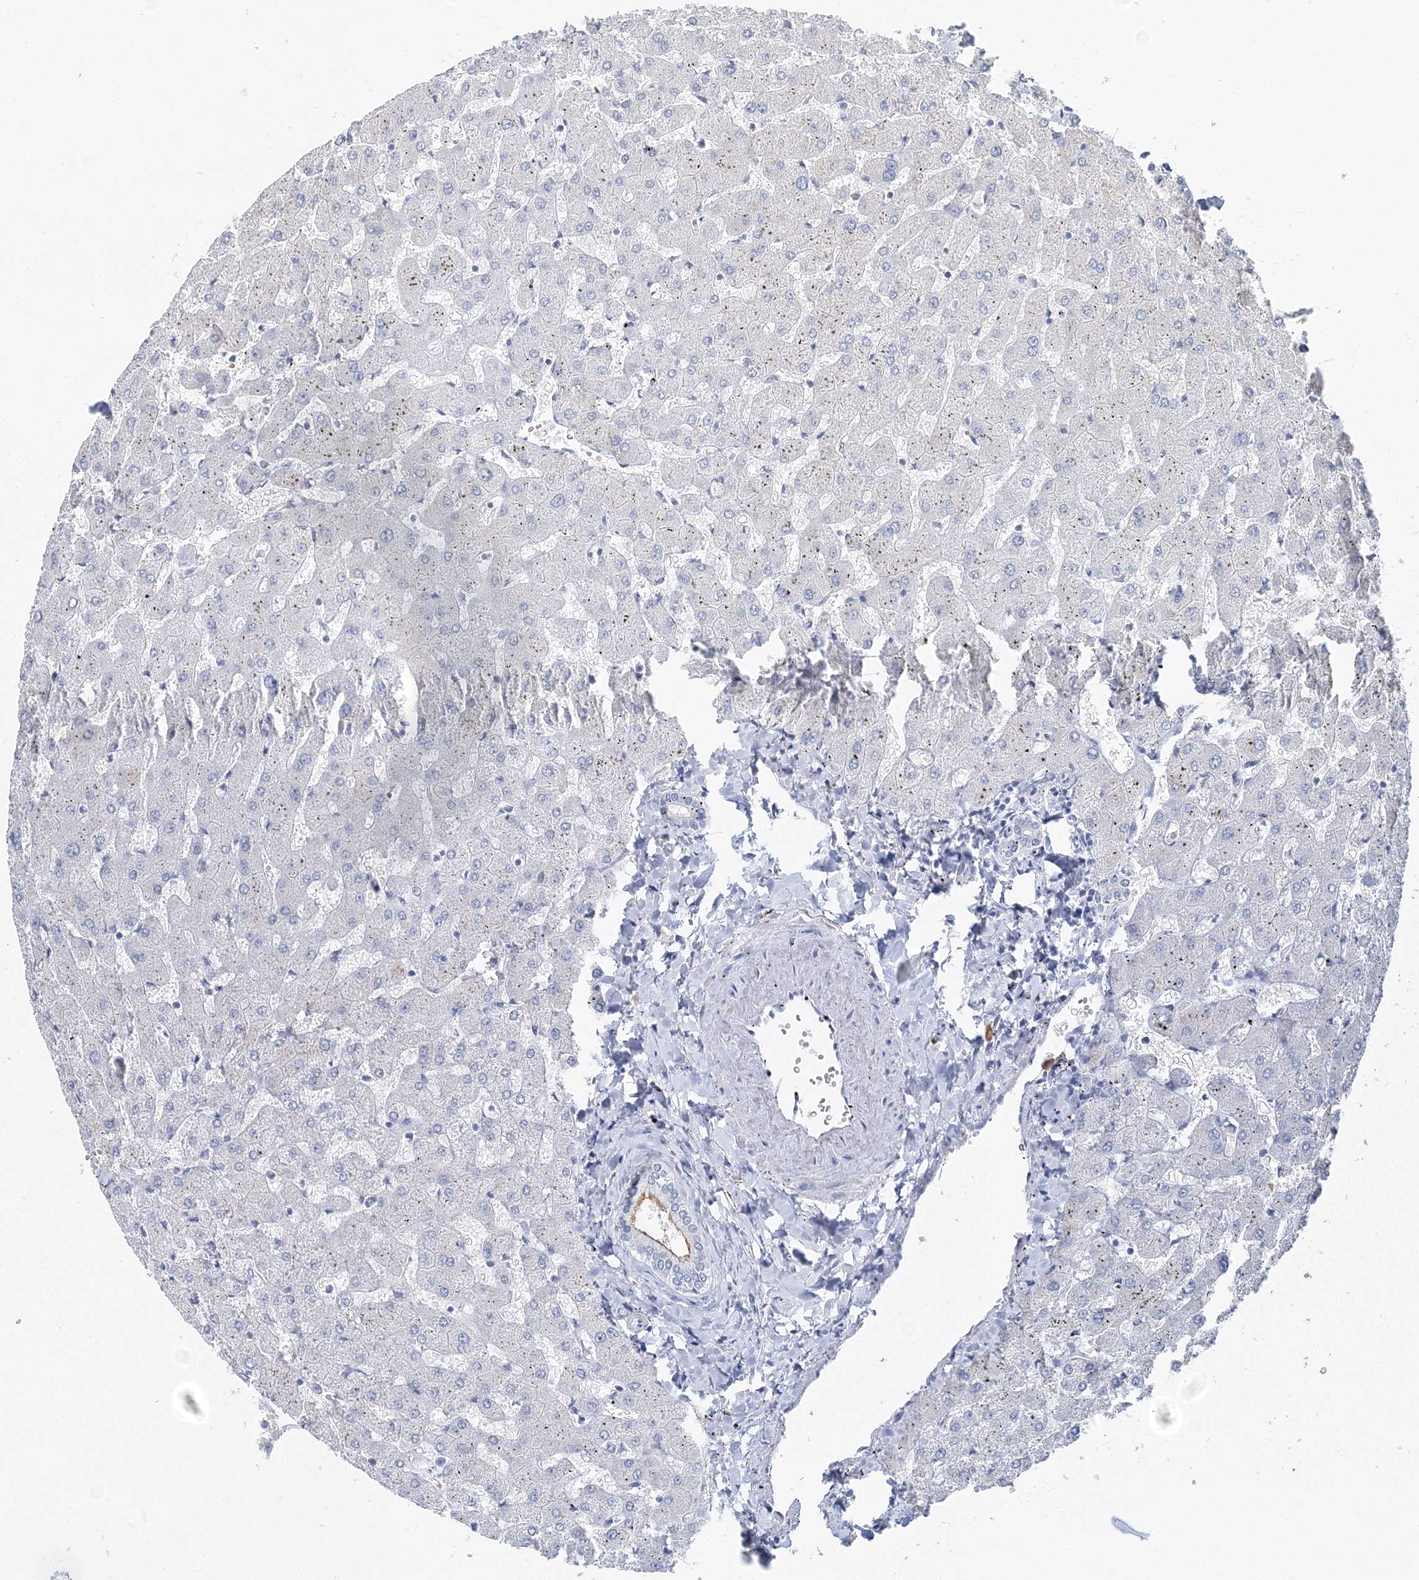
{"staining": {"intensity": "negative", "quantity": "none", "location": "none"}, "tissue": "liver", "cell_type": "Cholangiocytes", "image_type": "normal", "snomed": [{"axis": "morphology", "description": "Normal tissue, NOS"}, {"axis": "topography", "description": "Liver"}], "caption": "Immunohistochemistry (IHC) histopathology image of normal liver stained for a protein (brown), which reveals no positivity in cholangiocytes.", "gene": "VILL", "patient": {"sex": "female", "age": 63}}